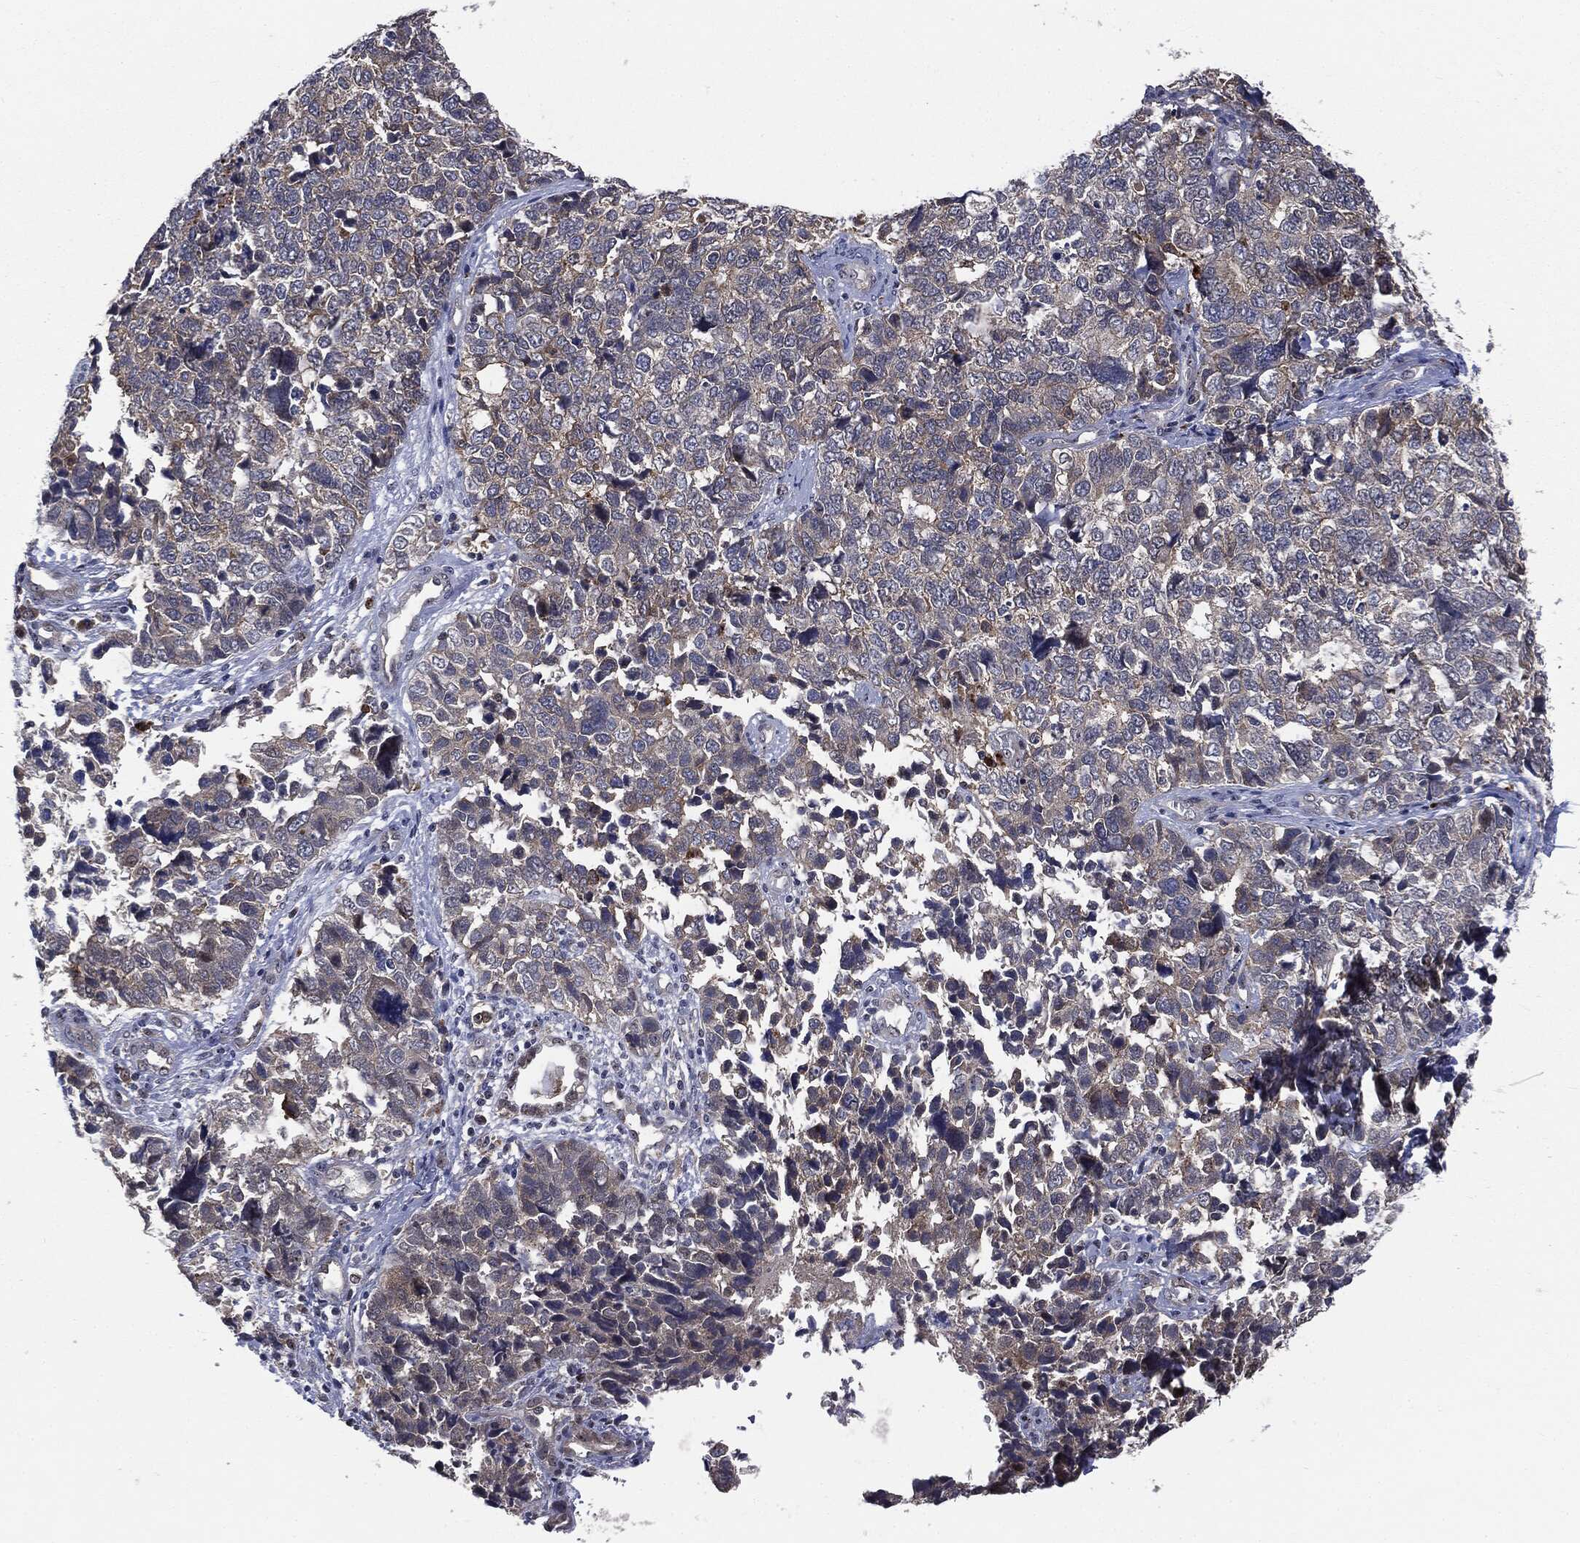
{"staining": {"intensity": "weak", "quantity": "<25%", "location": "cytoplasmic/membranous"}, "tissue": "cervical cancer", "cell_type": "Tumor cells", "image_type": "cancer", "snomed": [{"axis": "morphology", "description": "Squamous cell carcinoma, NOS"}, {"axis": "topography", "description": "Cervix"}], "caption": "High power microscopy micrograph of an immunohistochemistry (IHC) photomicrograph of cervical cancer, revealing no significant positivity in tumor cells.", "gene": "TRMT1L", "patient": {"sex": "female", "age": 63}}